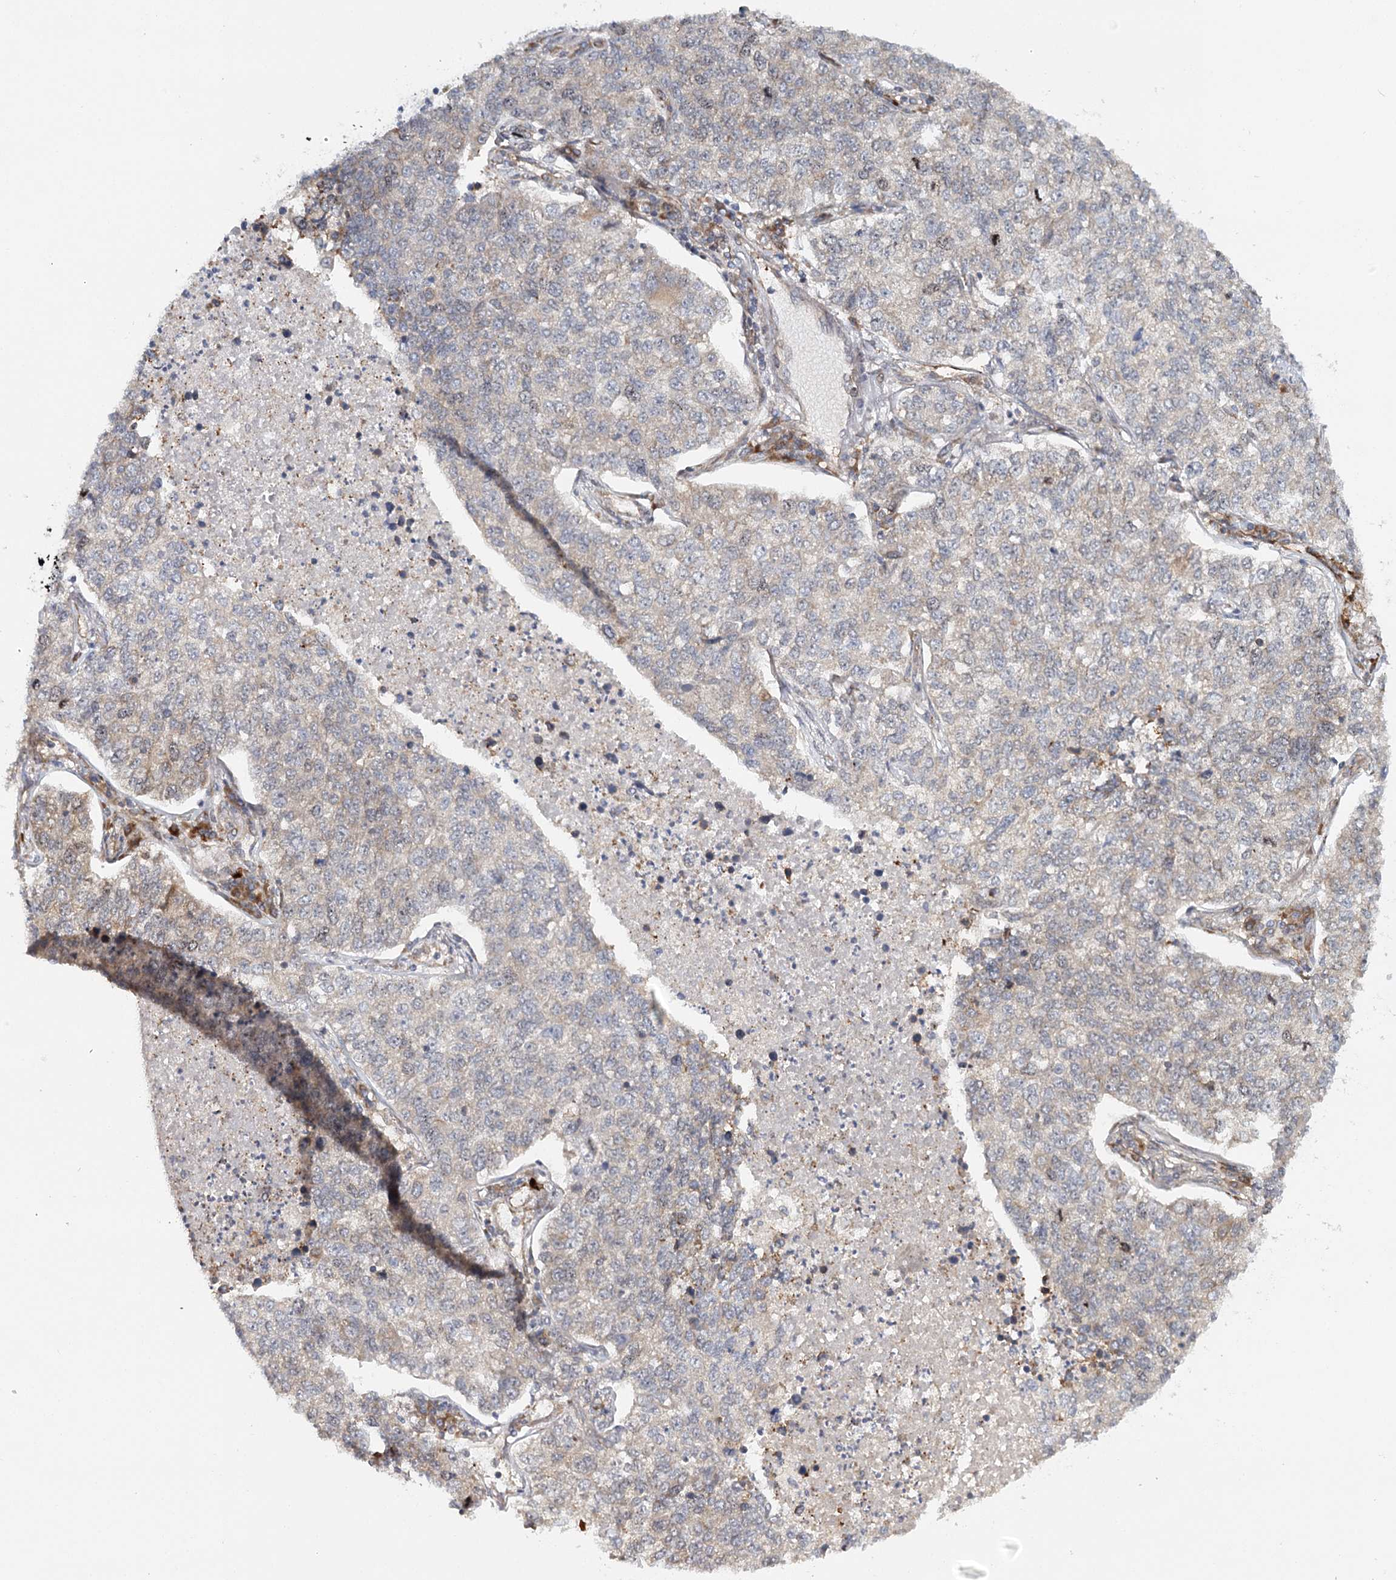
{"staining": {"intensity": "weak", "quantity": "25%-75%", "location": "cytoplasmic/membranous"}, "tissue": "lung cancer", "cell_type": "Tumor cells", "image_type": "cancer", "snomed": [{"axis": "morphology", "description": "Adenocarcinoma, NOS"}, {"axis": "topography", "description": "Lung"}], "caption": "An image showing weak cytoplasmic/membranous positivity in approximately 25%-75% of tumor cells in lung adenocarcinoma, as visualized by brown immunohistochemical staining.", "gene": "MKNK1", "patient": {"sex": "male", "age": 49}}